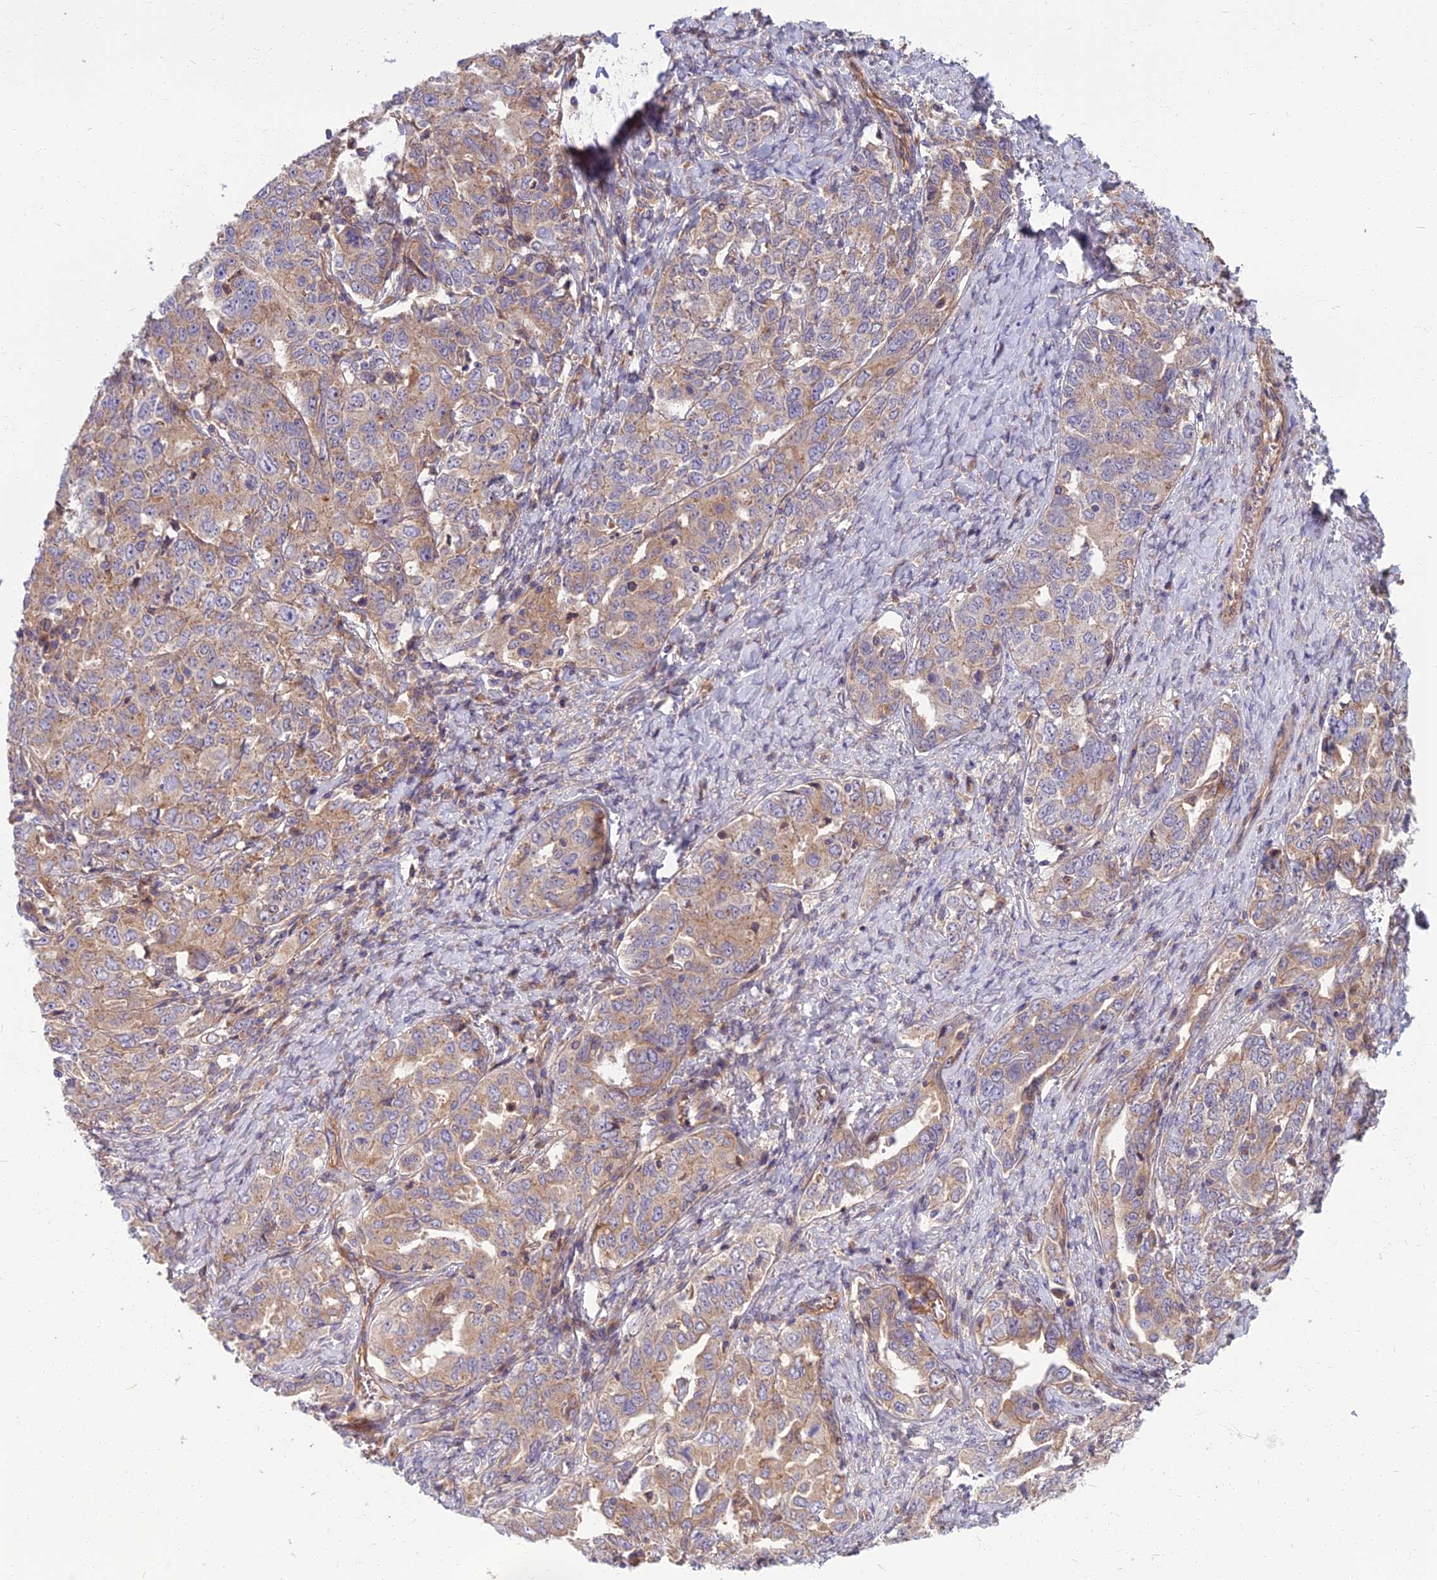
{"staining": {"intensity": "moderate", "quantity": ">75%", "location": "cytoplasmic/membranous"}, "tissue": "ovarian cancer", "cell_type": "Tumor cells", "image_type": "cancer", "snomed": [{"axis": "morphology", "description": "Carcinoma, endometroid"}, {"axis": "topography", "description": "Ovary"}], "caption": "Human ovarian cancer stained for a protein (brown) demonstrates moderate cytoplasmic/membranous positive staining in about >75% of tumor cells.", "gene": "WDR24", "patient": {"sex": "female", "age": 62}}